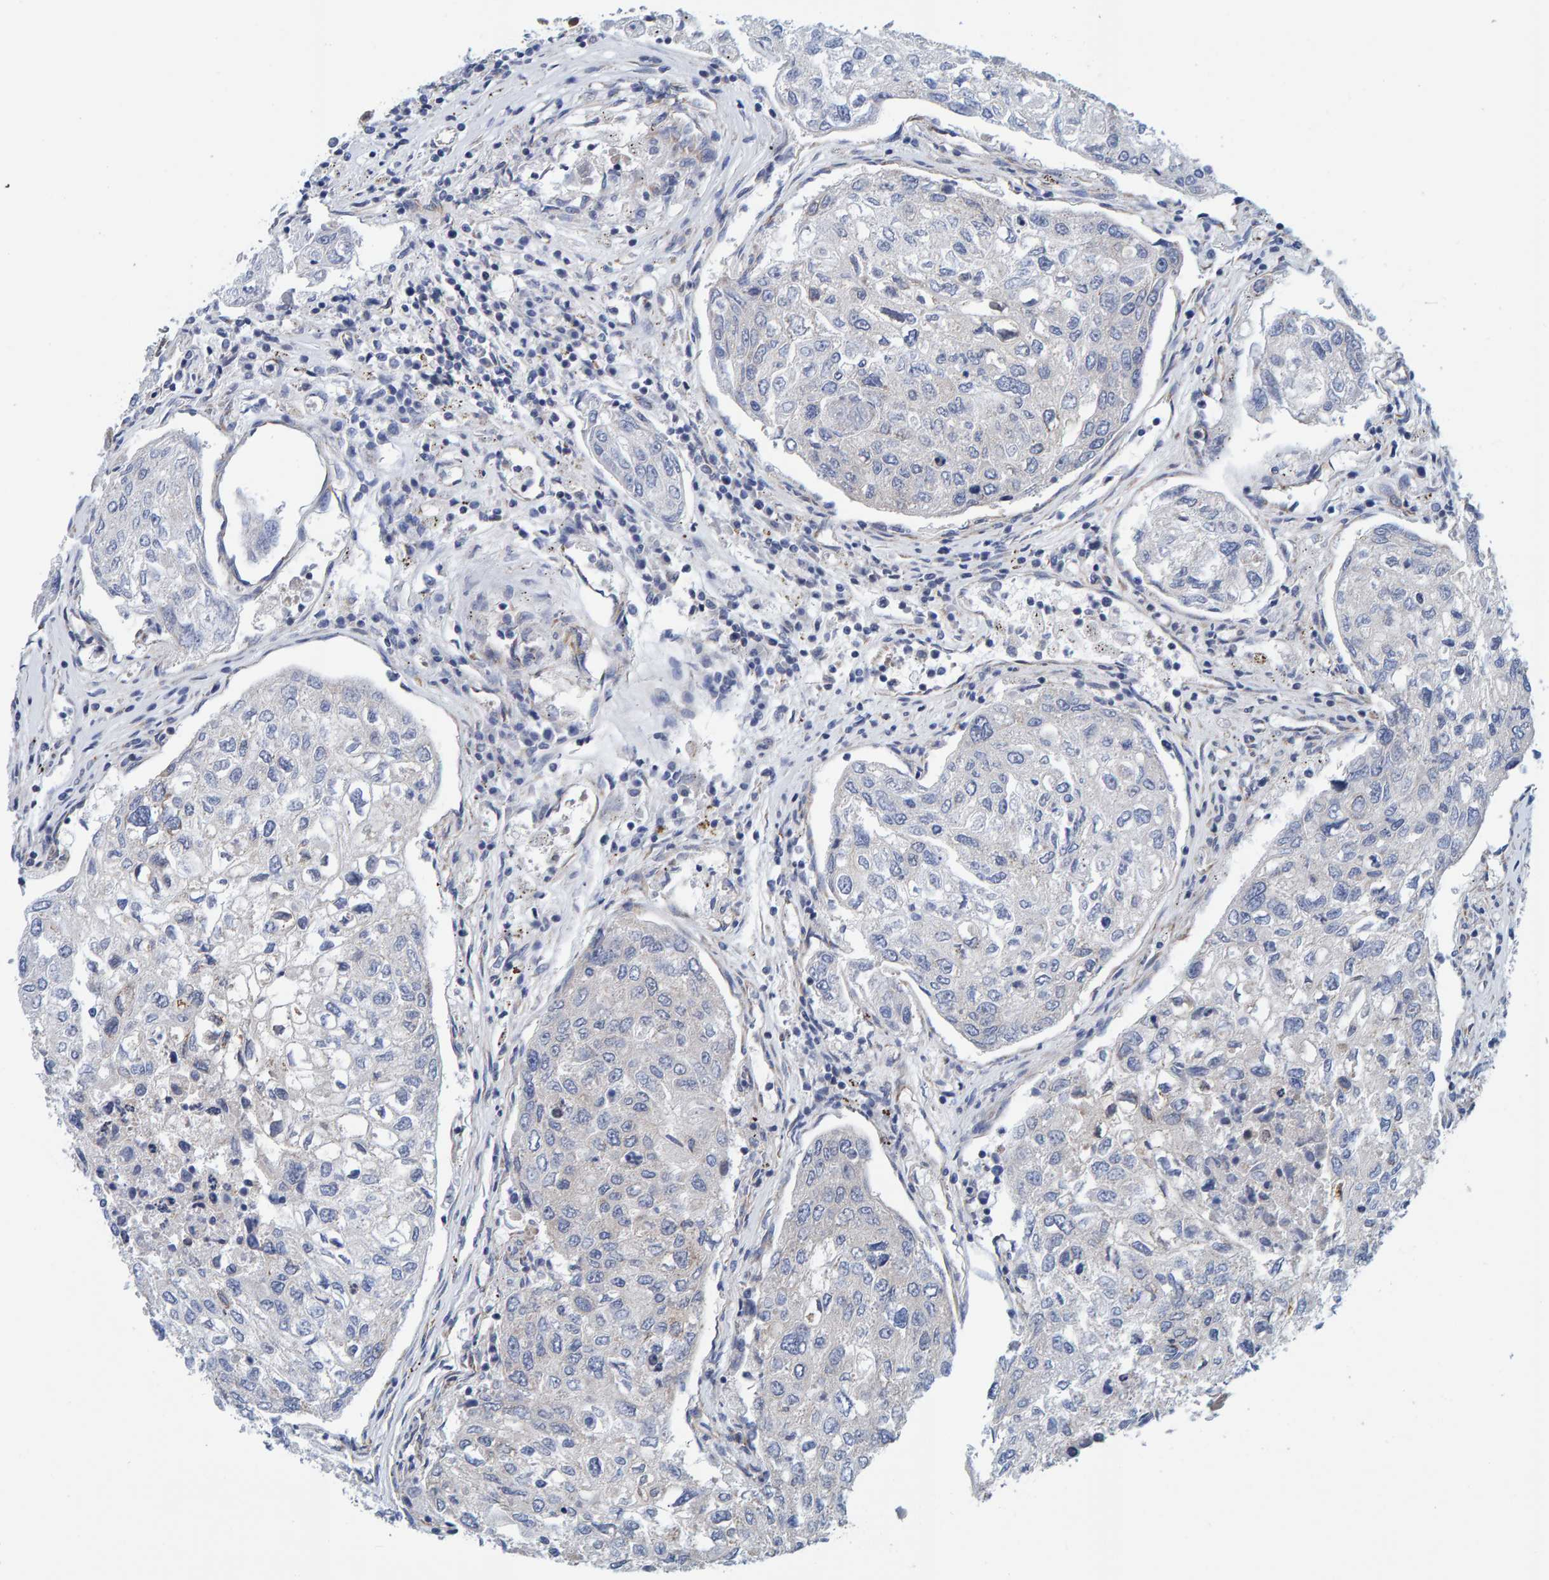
{"staining": {"intensity": "negative", "quantity": "none", "location": "none"}, "tissue": "urothelial cancer", "cell_type": "Tumor cells", "image_type": "cancer", "snomed": [{"axis": "morphology", "description": "Urothelial carcinoma, High grade"}, {"axis": "topography", "description": "Lymph node"}, {"axis": "topography", "description": "Urinary bladder"}], "caption": "This histopathology image is of urothelial cancer stained with immunohistochemistry to label a protein in brown with the nuclei are counter-stained blue. There is no expression in tumor cells.", "gene": "SCRN2", "patient": {"sex": "male", "age": 51}}